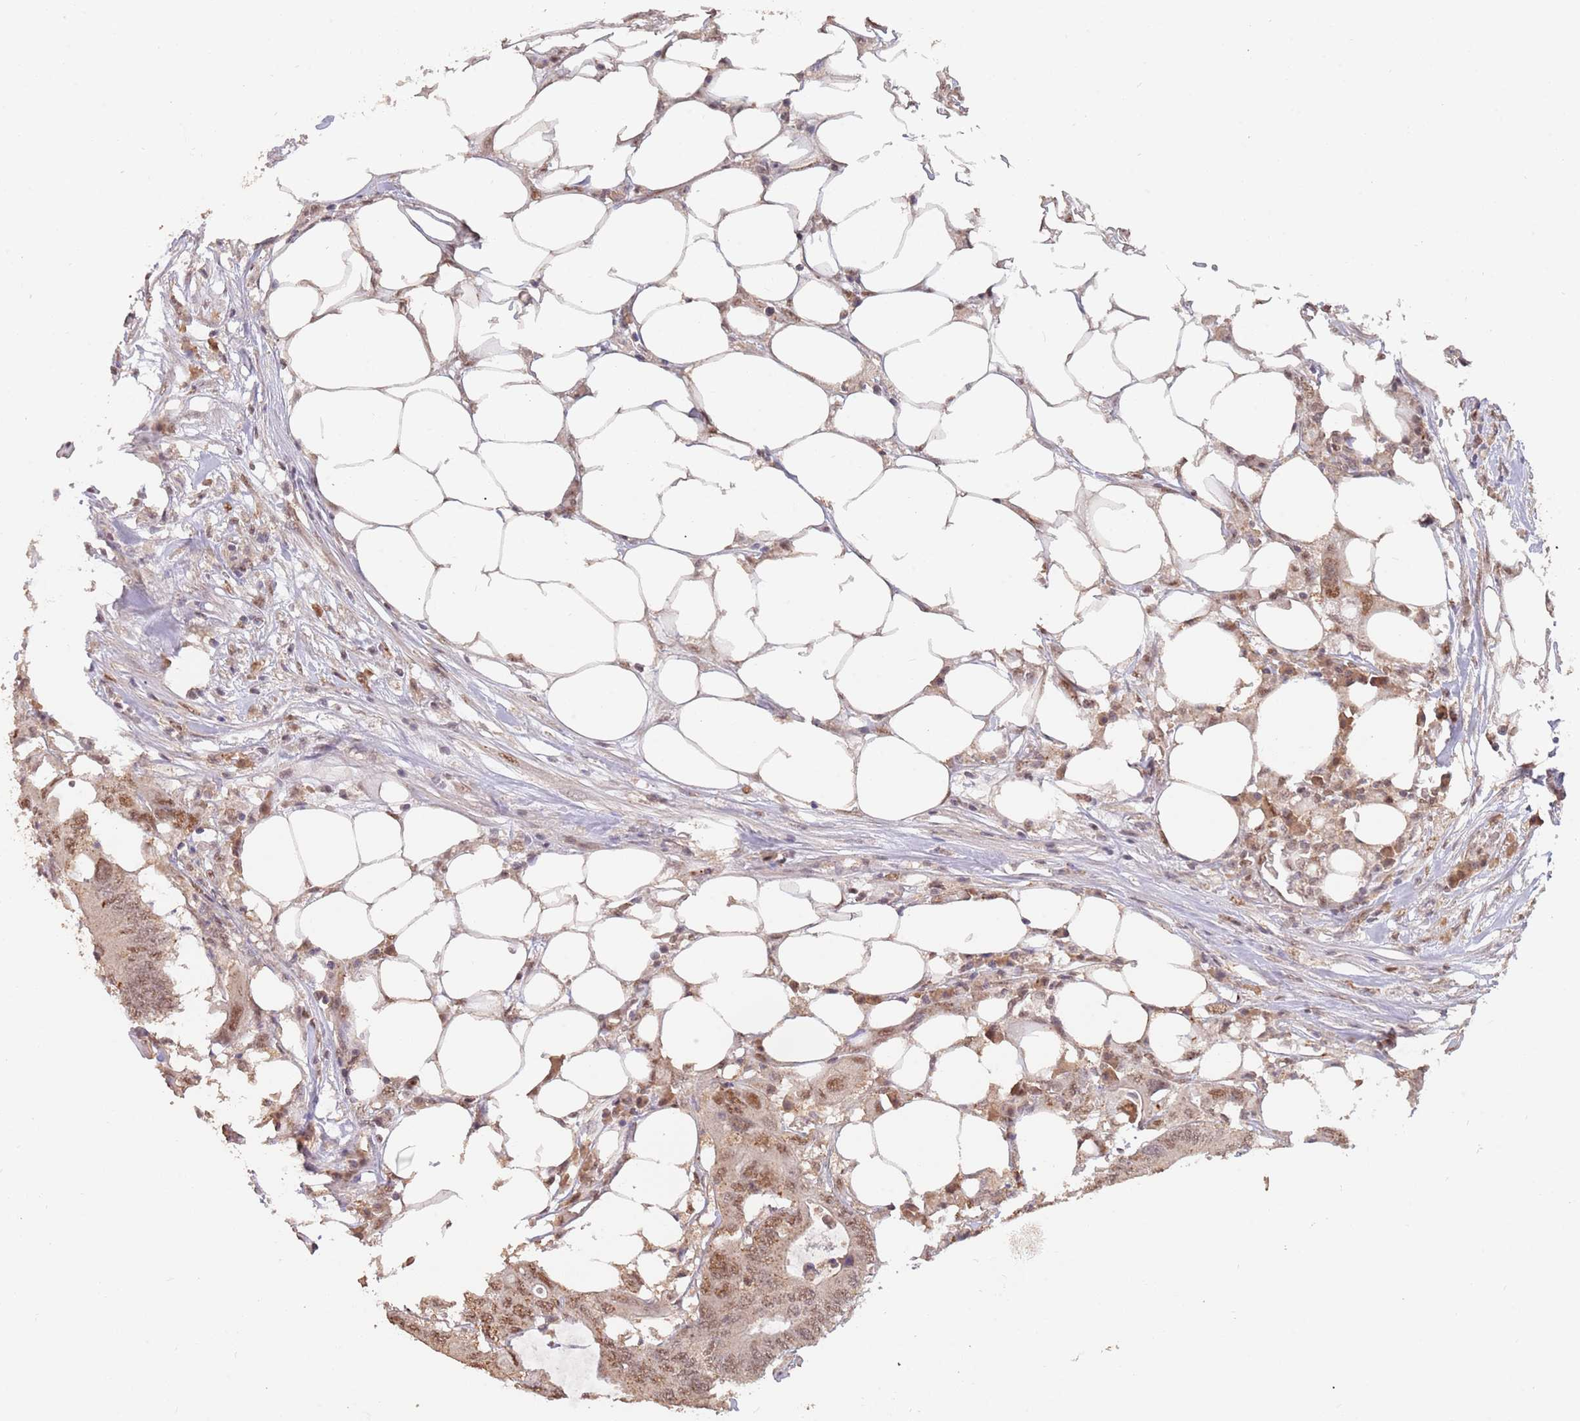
{"staining": {"intensity": "moderate", "quantity": ">75%", "location": "nuclear"}, "tissue": "colorectal cancer", "cell_type": "Tumor cells", "image_type": "cancer", "snomed": [{"axis": "morphology", "description": "Adenocarcinoma, NOS"}, {"axis": "topography", "description": "Colon"}], "caption": "Protein analysis of colorectal adenocarcinoma tissue demonstrates moderate nuclear positivity in approximately >75% of tumor cells.", "gene": "RFXANK", "patient": {"sex": "male", "age": 71}}